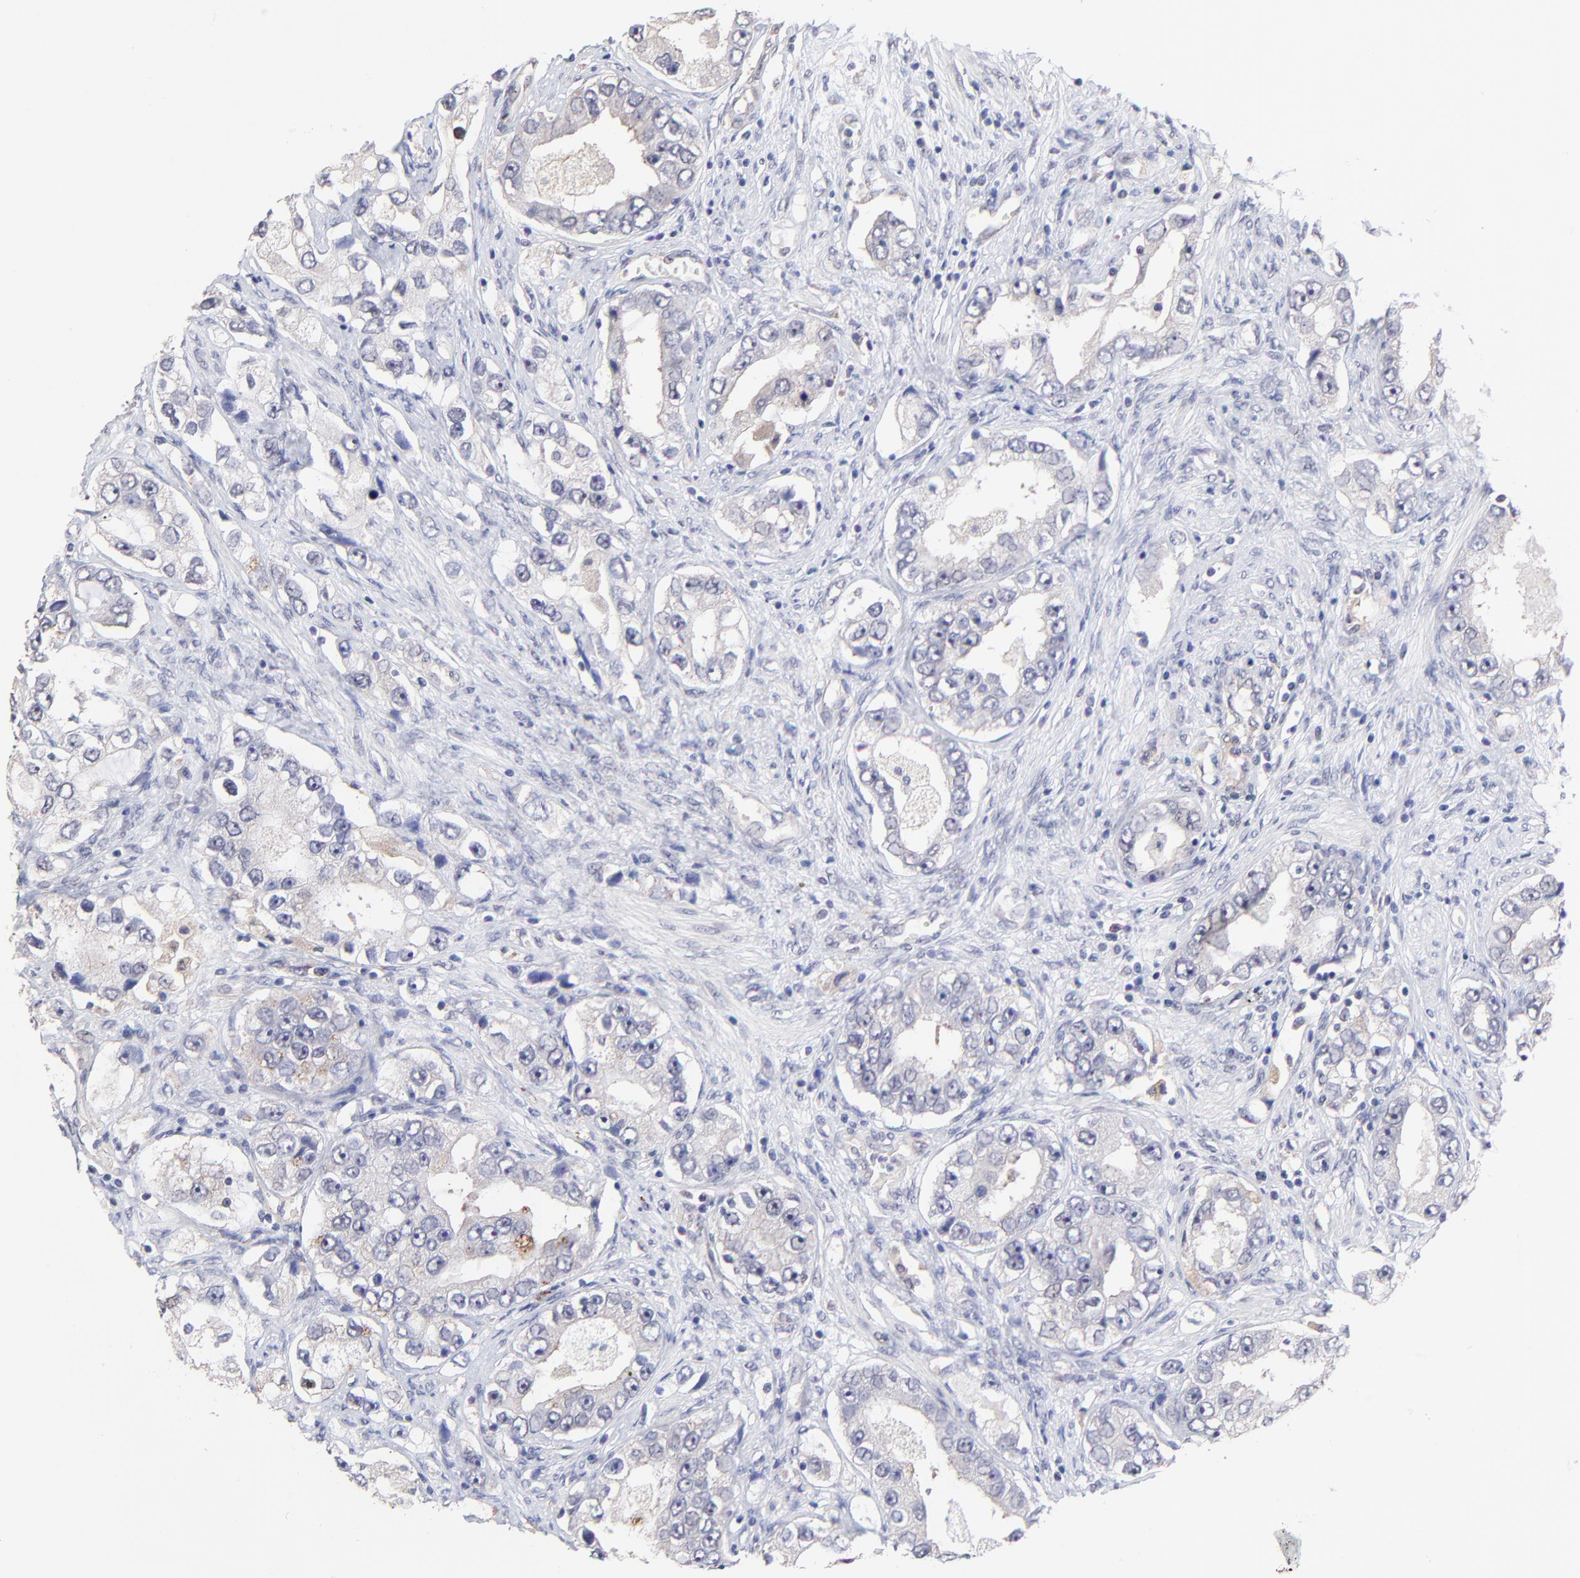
{"staining": {"intensity": "negative", "quantity": "none", "location": "none"}, "tissue": "prostate cancer", "cell_type": "Tumor cells", "image_type": "cancer", "snomed": [{"axis": "morphology", "description": "Adenocarcinoma, High grade"}, {"axis": "topography", "description": "Prostate"}], "caption": "Human prostate cancer (high-grade adenocarcinoma) stained for a protein using immunohistochemistry (IHC) exhibits no expression in tumor cells.", "gene": "ZNF747", "patient": {"sex": "male", "age": 63}}